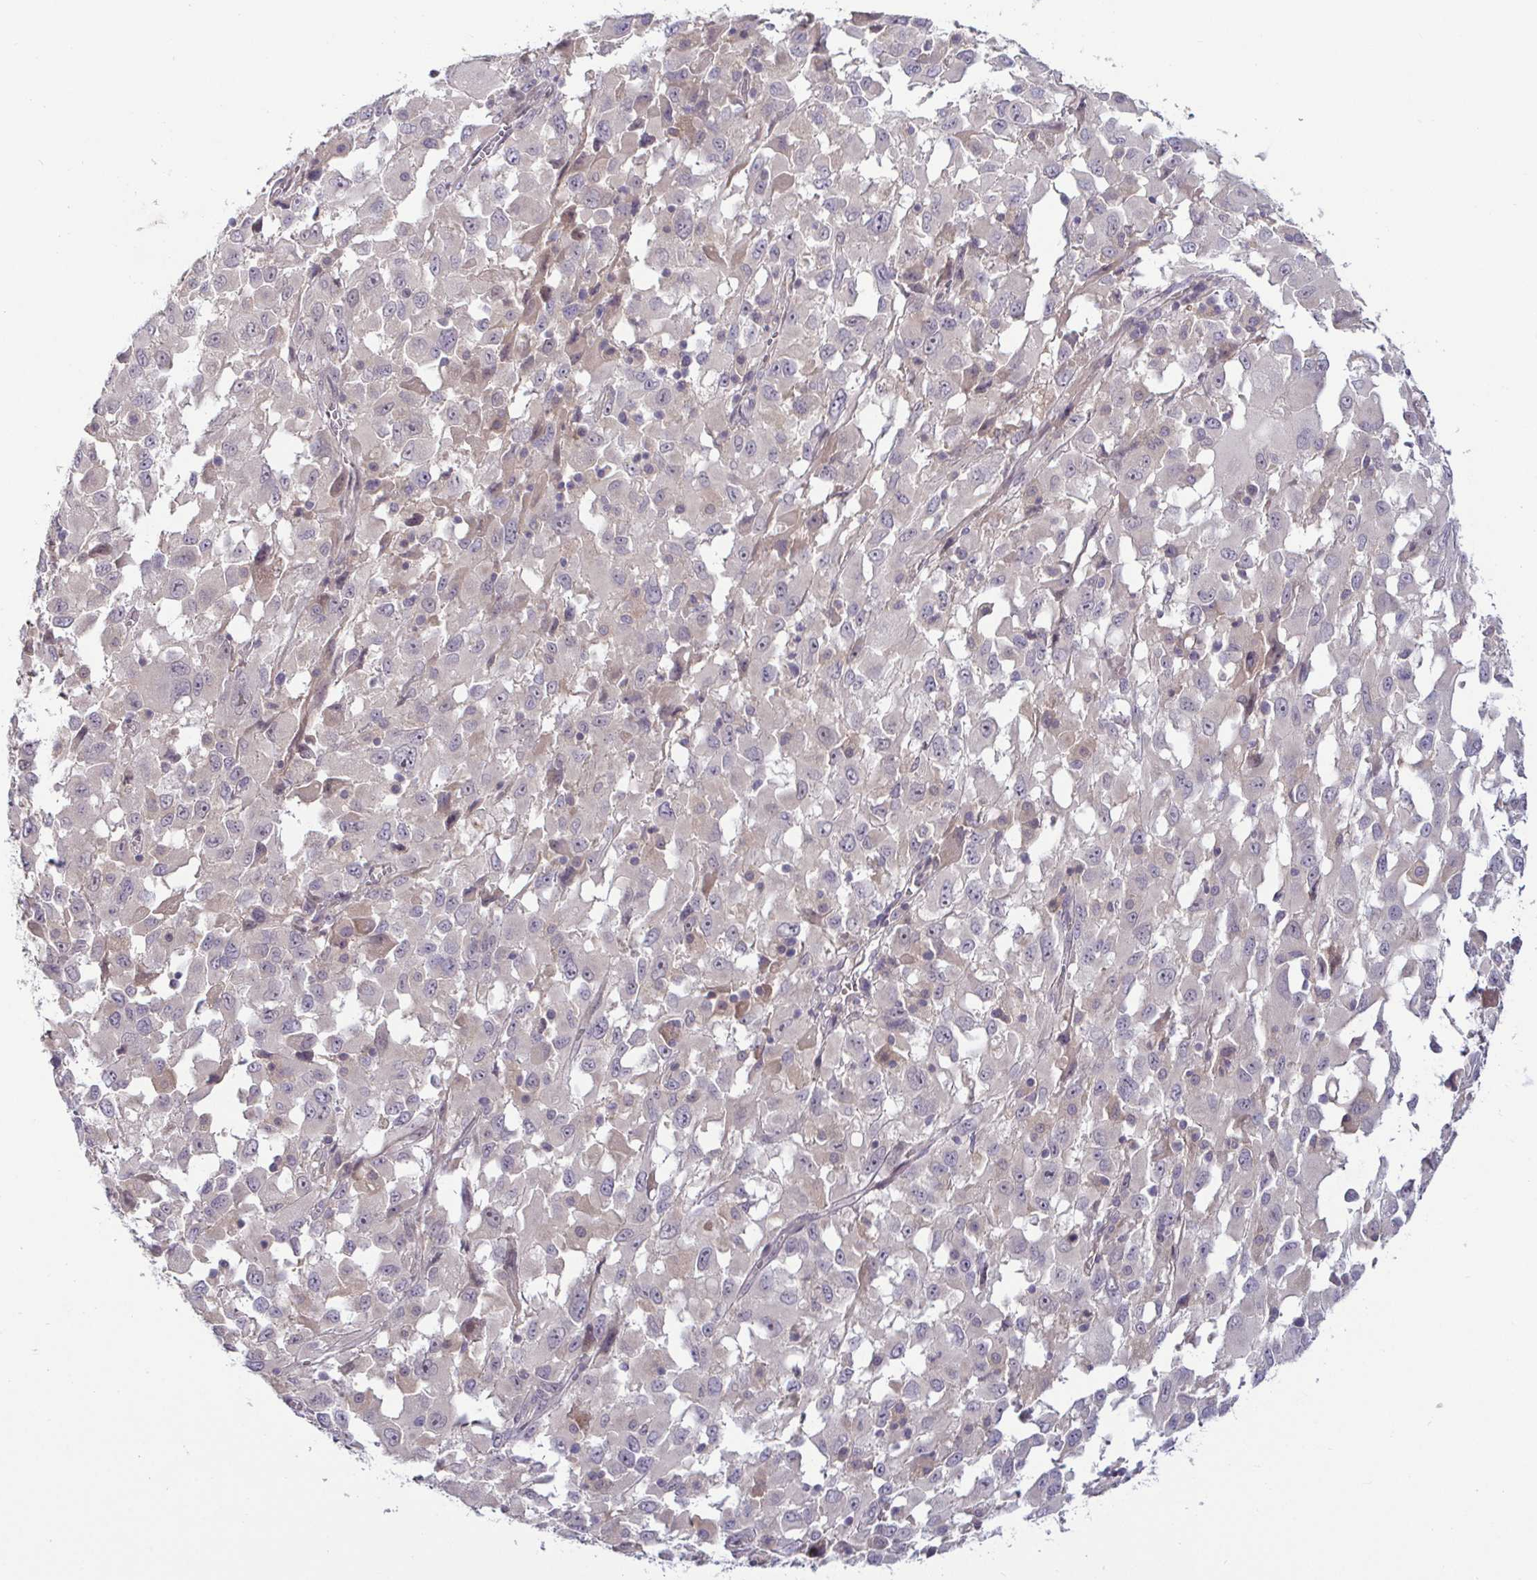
{"staining": {"intensity": "negative", "quantity": "none", "location": "none"}, "tissue": "melanoma", "cell_type": "Tumor cells", "image_type": "cancer", "snomed": [{"axis": "morphology", "description": "Malignant melanoma, Metastatic site"}, {"axis": "topography", "description": "Soft tissue"}], "caption": "IHC image of human malignant melanoma (metastatic site) stained for a protein (brown), which displays no positivity in tumor cells.", "gene": "GSTM1", "patient": {"sex": "male", "age": 50}}